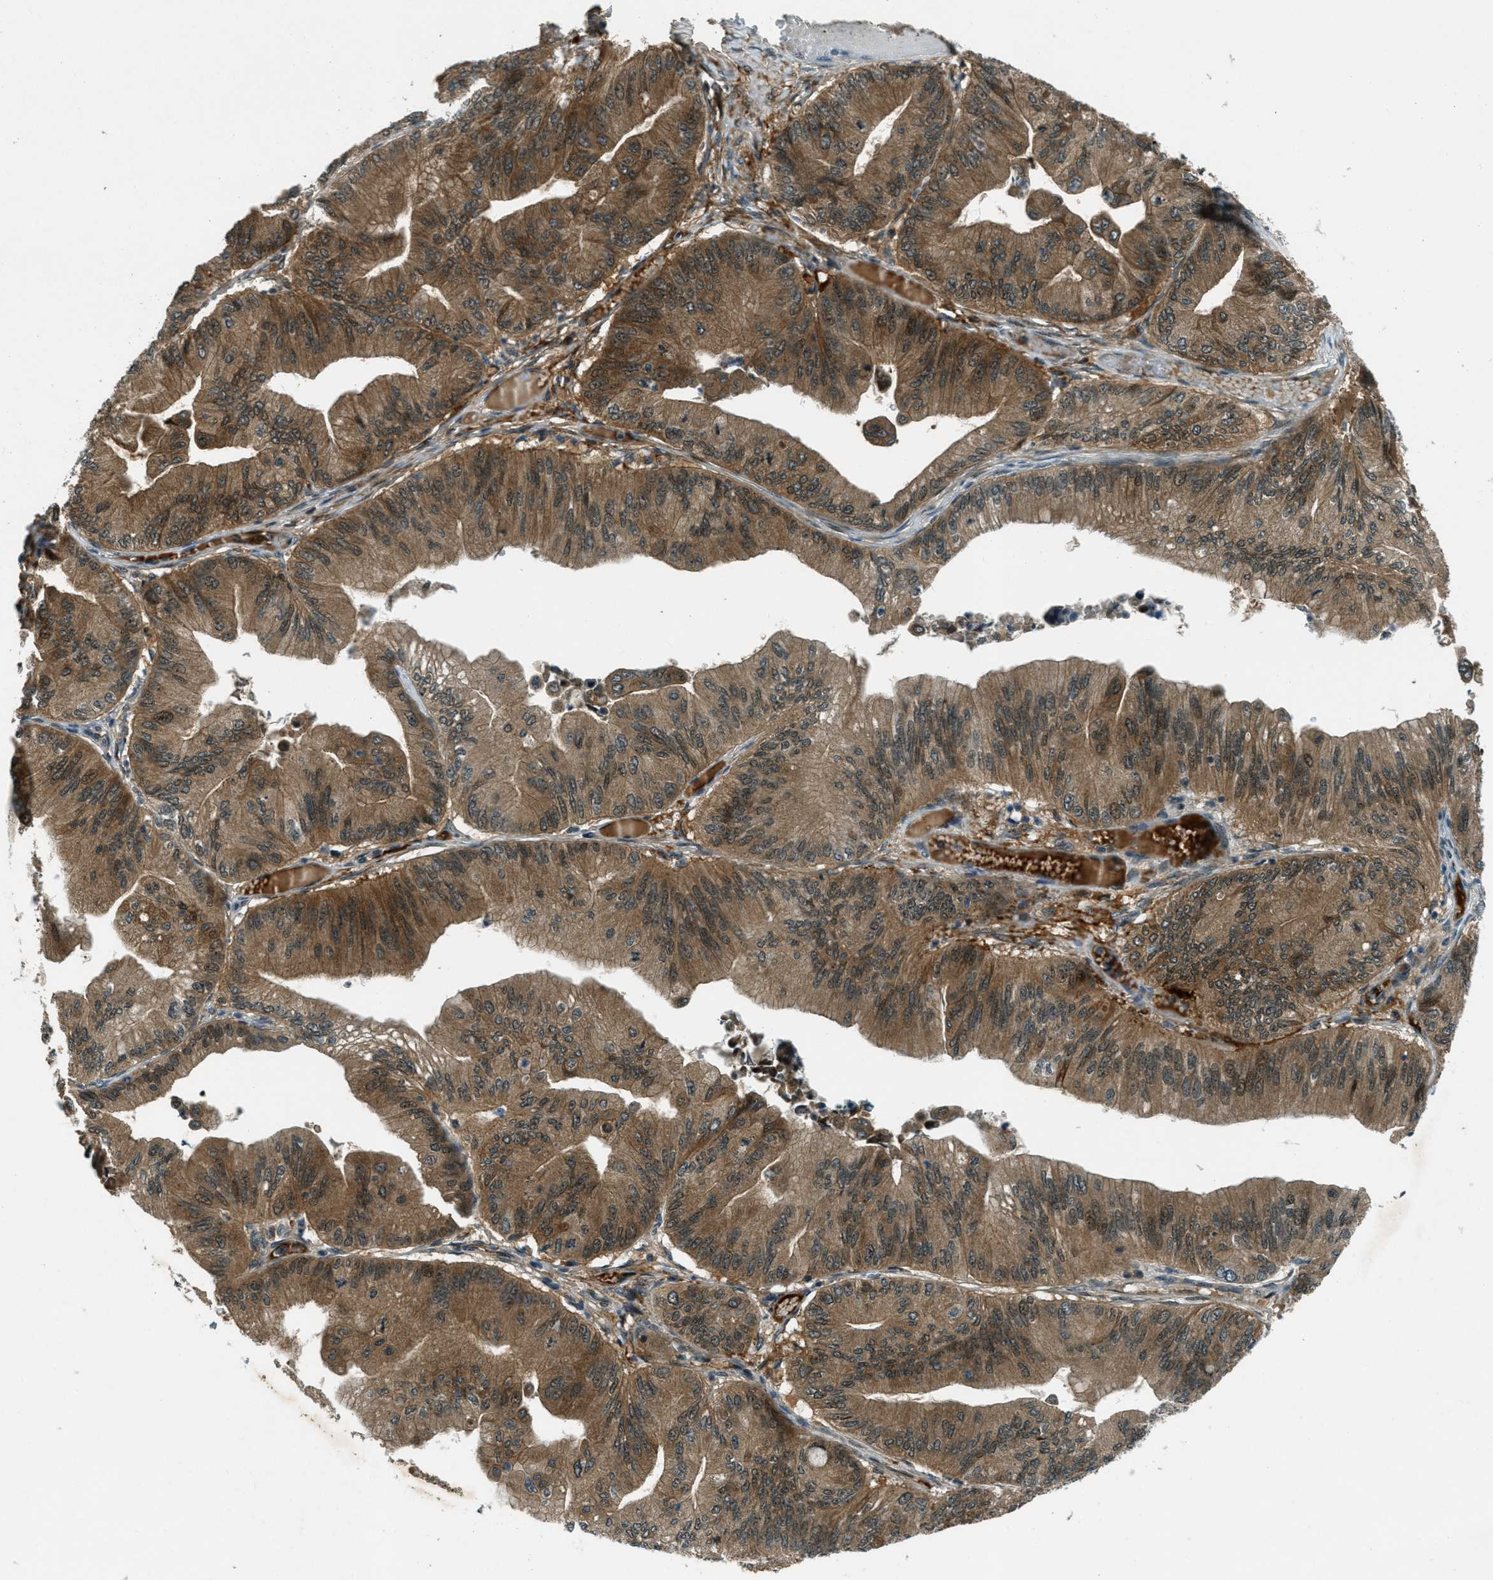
{"staining": {"intensity": "moderate", "quantity": ">75%", "location": "cytoplasmic/membranous,nuclear"}, "tissue": "ovarian cancer", "cell_type": "Tumor cells", "image_type": "cancer", "snomed": [{"axis": "morphology", "description": "Cystadenocarcinoma, mucinous, NOS"}, {"axis": "topography", "description": "Ovary"}], "caption": "Mucinous cystadenocarcinoma (ovarian) stained with a protein marker shows moderate staining in tumor cells.", "gene": "STK11", "patient": {"sex": "female", "age": 61}}